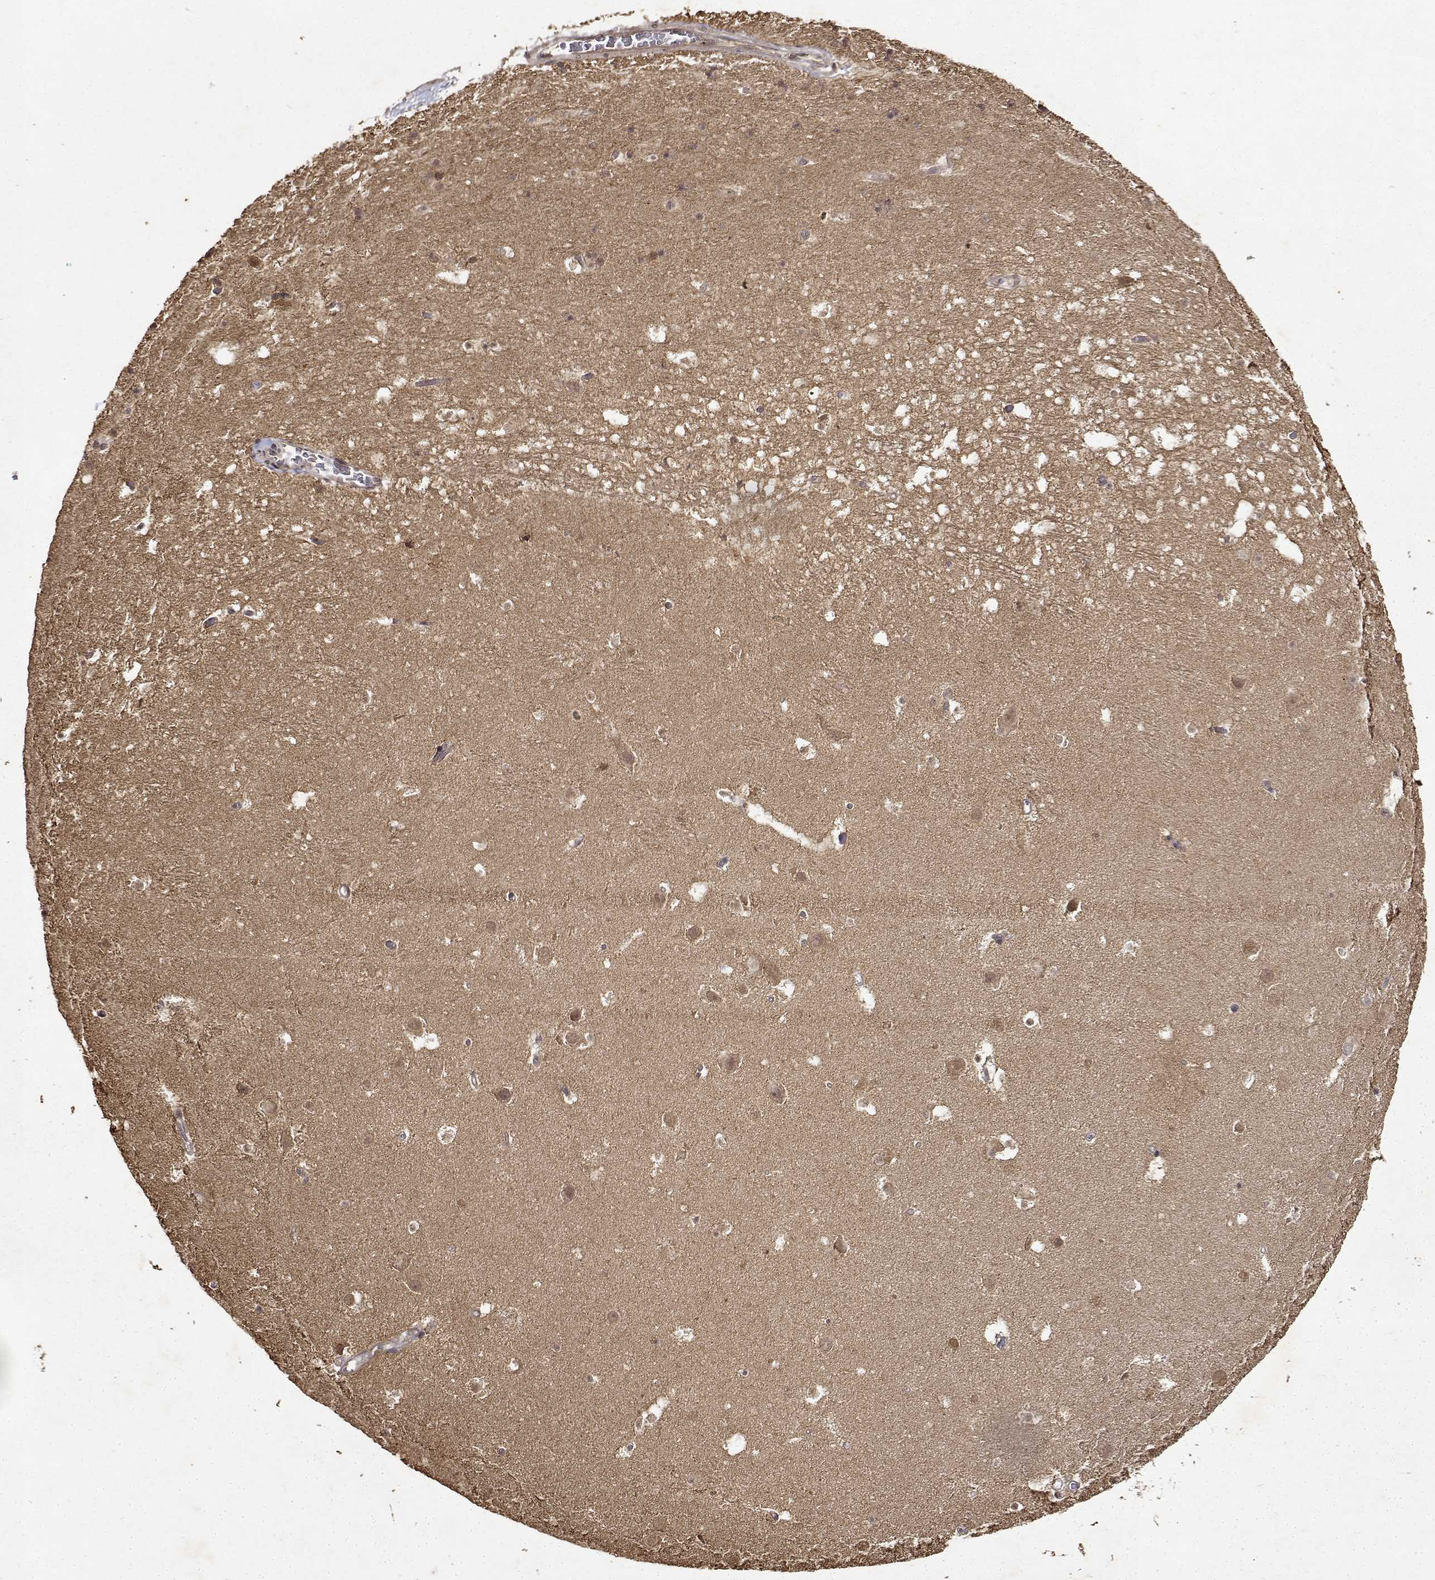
{"staining": {"intensity": "weak", "quantity": "<25%", "location": "cytoplasmic/membranous"}, "tissue": "hippocampus", "cell_type": "Glial cells", "image_type": "normal", "snomed": [{"axis": "morphology", "description": "Normal tissue, NOS"}, {"axis": "topography", "description": "Hippocampus"}], "caption": "There is no significant expression in glial cells of hippocampus. (DAB IHC, high magnification).", "gene": "BDNF", "patient": {"sex": "male", "age": 26}}